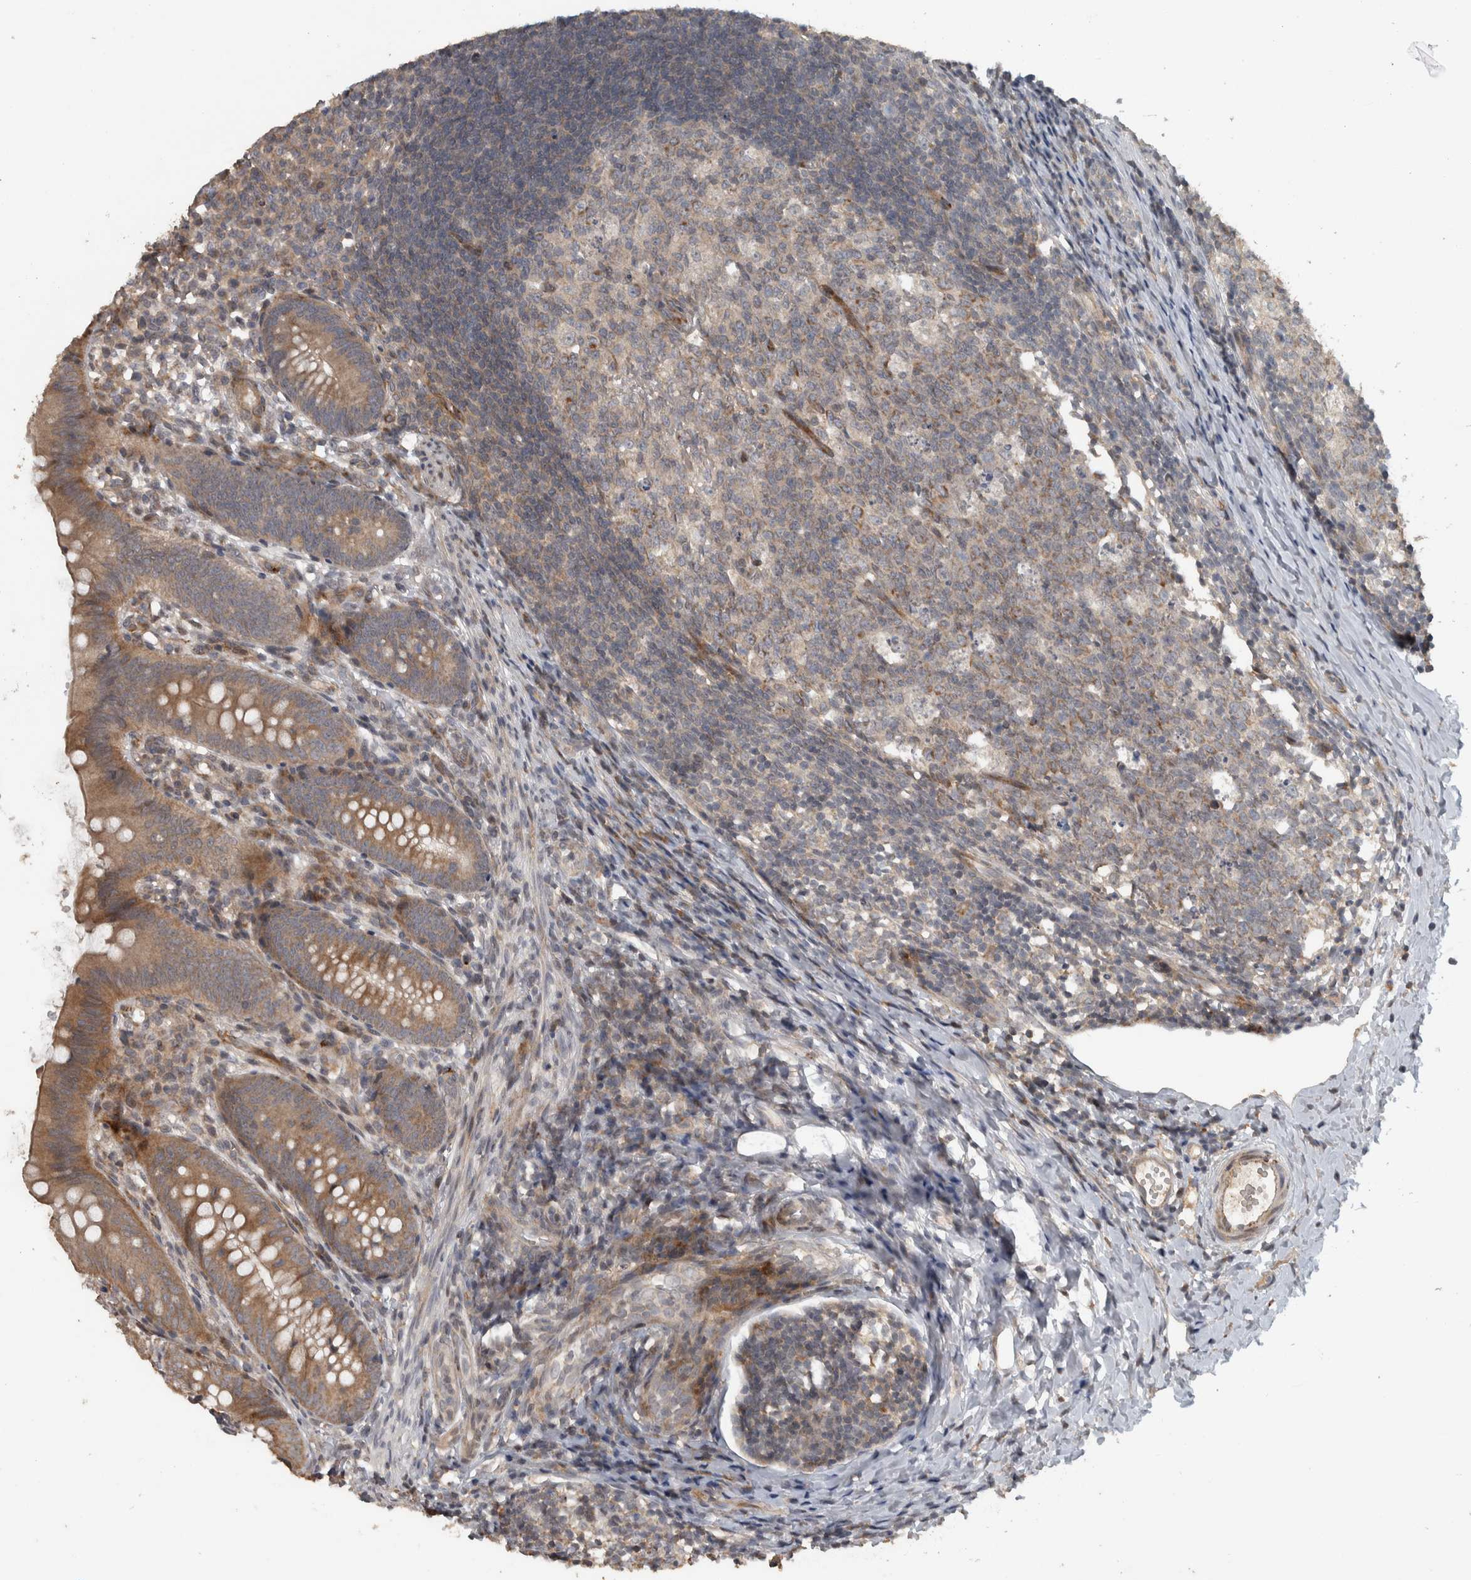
{"staining": {"intensity": "moderate", "quantity": ">75%", "location": "cytoplasmic/membranous"}, "tissue": "appendix", "cell_type": "Glandular cells", "image_type": "normal", "snomed": [{"axis": "morphology", "description": "Normal tissue, NOS"}, {"axis": "topography", "description": "Appendix"}], "caption": "Appendix stained for a protein (brown) displays moderate cytoplasmic/membranous positive expression in approximately >75% of glandular cells.", "gene": "ERAL1", "patient": {"sex": "male", "age": 1}}